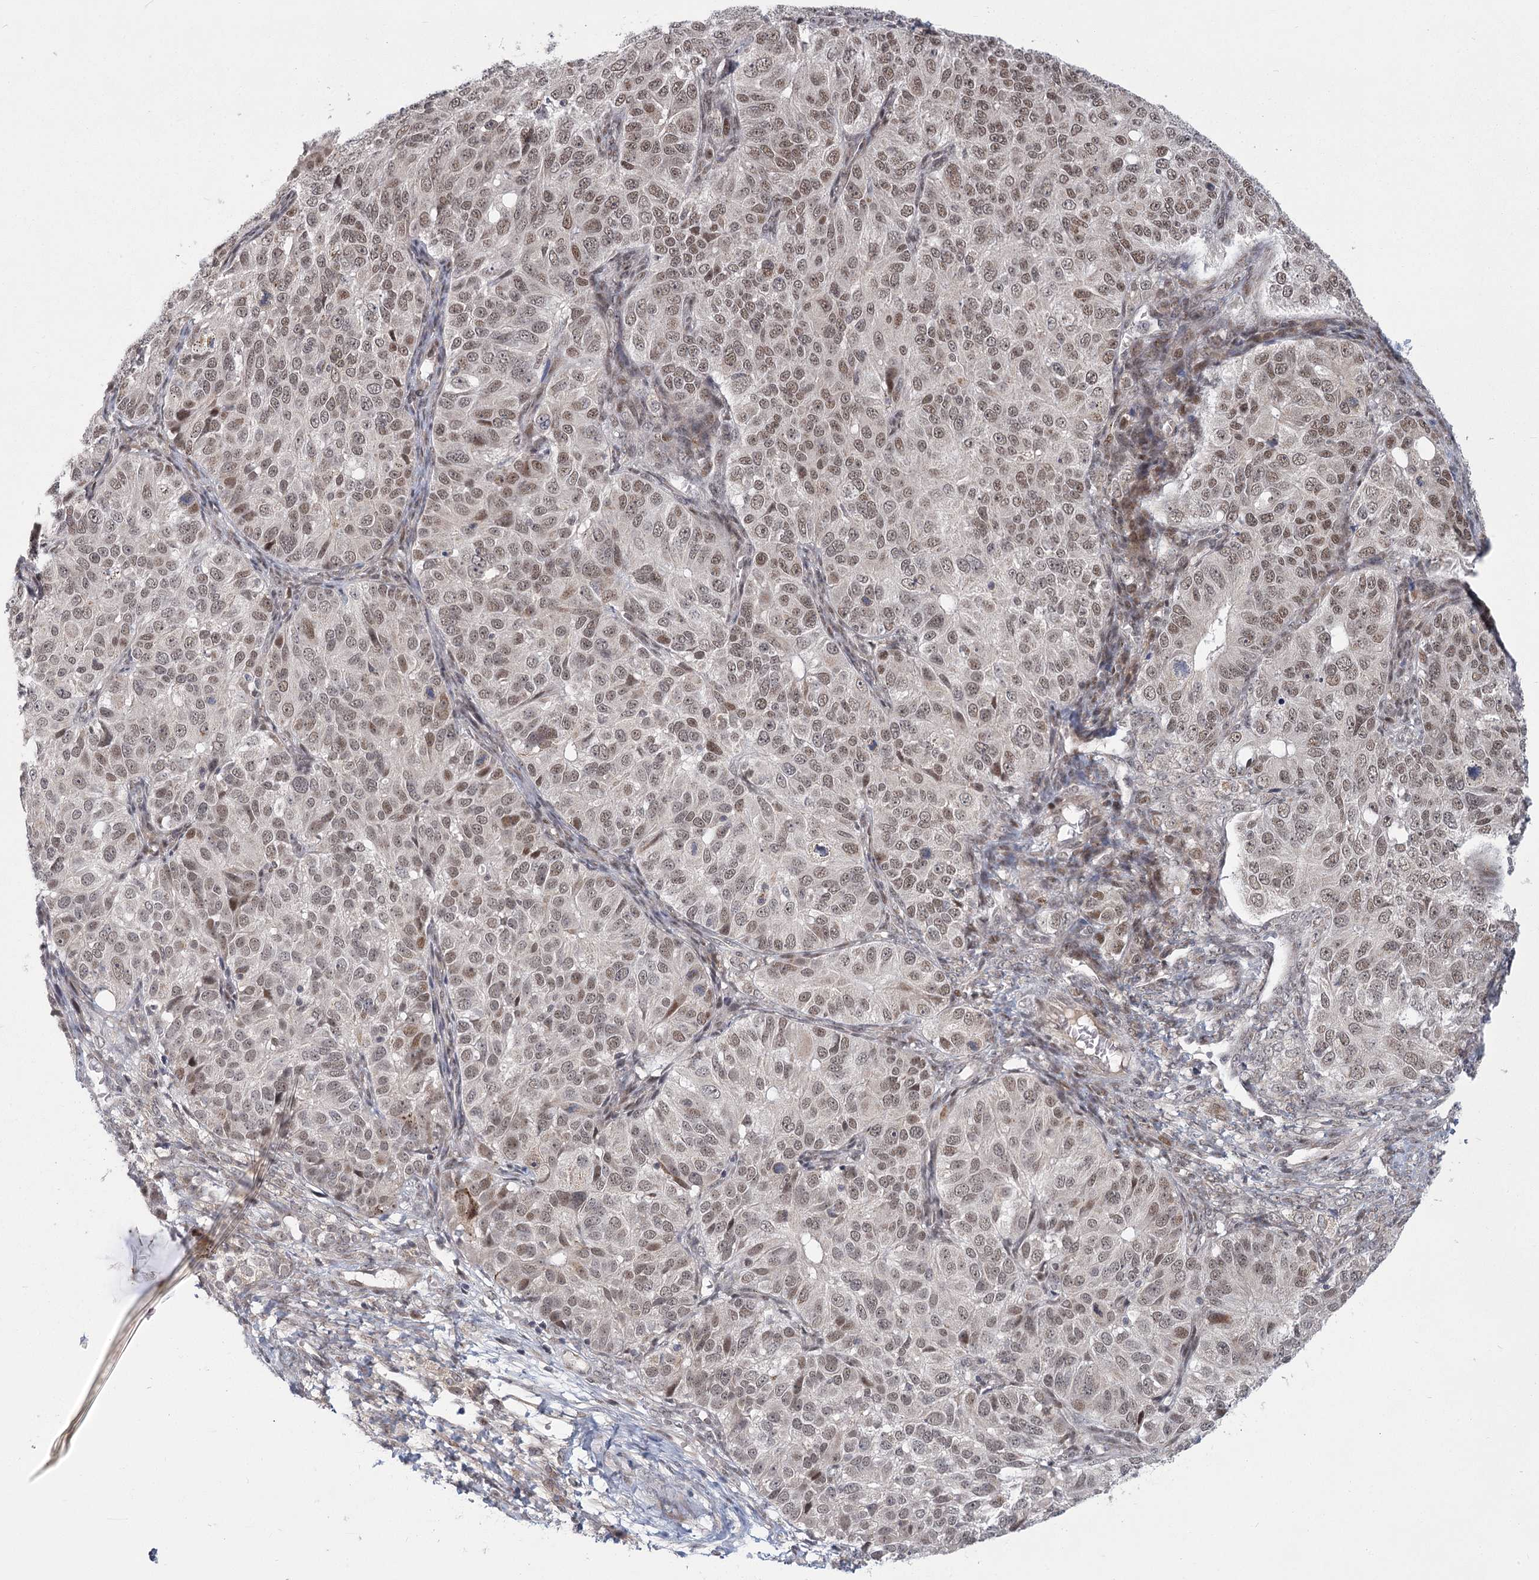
{"staining": {"intensity": "weak", "quantity": ">75%", "location": "nuclear"}, "tissue": "ovarian cancer", "cell_type": "Tumor cells", "image_type": "cancer", "snomed": [{"axis": "morphology", "description": "Carcinoma, endometroid"}, {"axis": "topography", "description": "Ovary"}], "caption": "High-power microscopy captured an immunohistochemistry (IHC) histopathology image of ovarian cancer (endometroid carcinoma), revealing weak nuclear expression in about >75% of tumor cells.", "gene": "CIB4", "patient": {"sex": "female", "age": 51}}